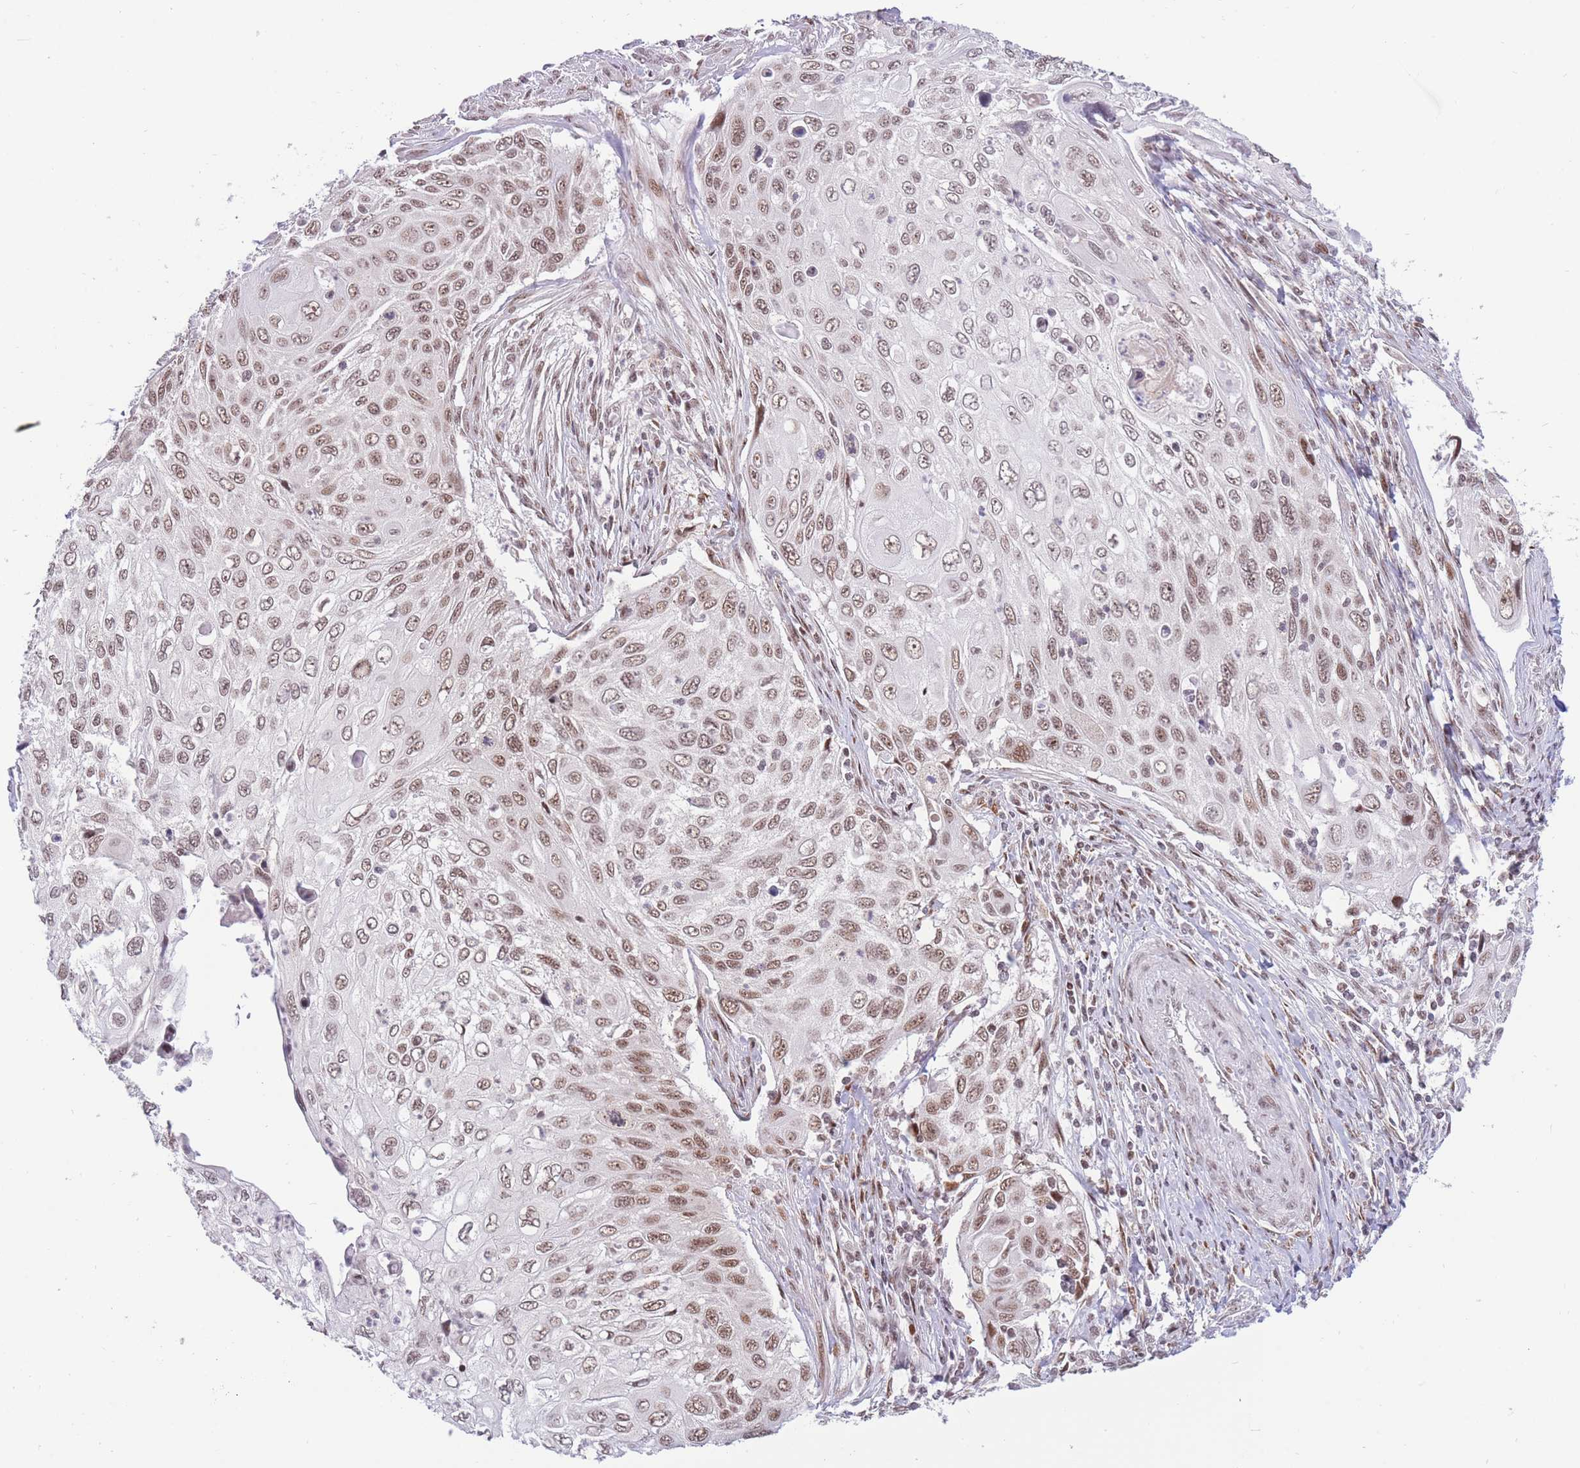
{"staining": {"intensity": "moderate", "quantity": ">75%", "location": "nuclear"}, "tissue": "cervical cancer", "cell_type": "Tumor cells", "image_type": "cancer", "snomed": [{"axis": "morphology", "description": "Squamous cell carcinoma, NOS"}, {"axis": "topography", "description": "Cervix"}], "caption": "This is a histology image of immunohistochemistry staining of squamous cell carcinoma (cervical), which shows moderate positivity in the nuclear of tumor cells.", "gene": "TARBP2", "patient": {"sex": "female", "age": 70}}